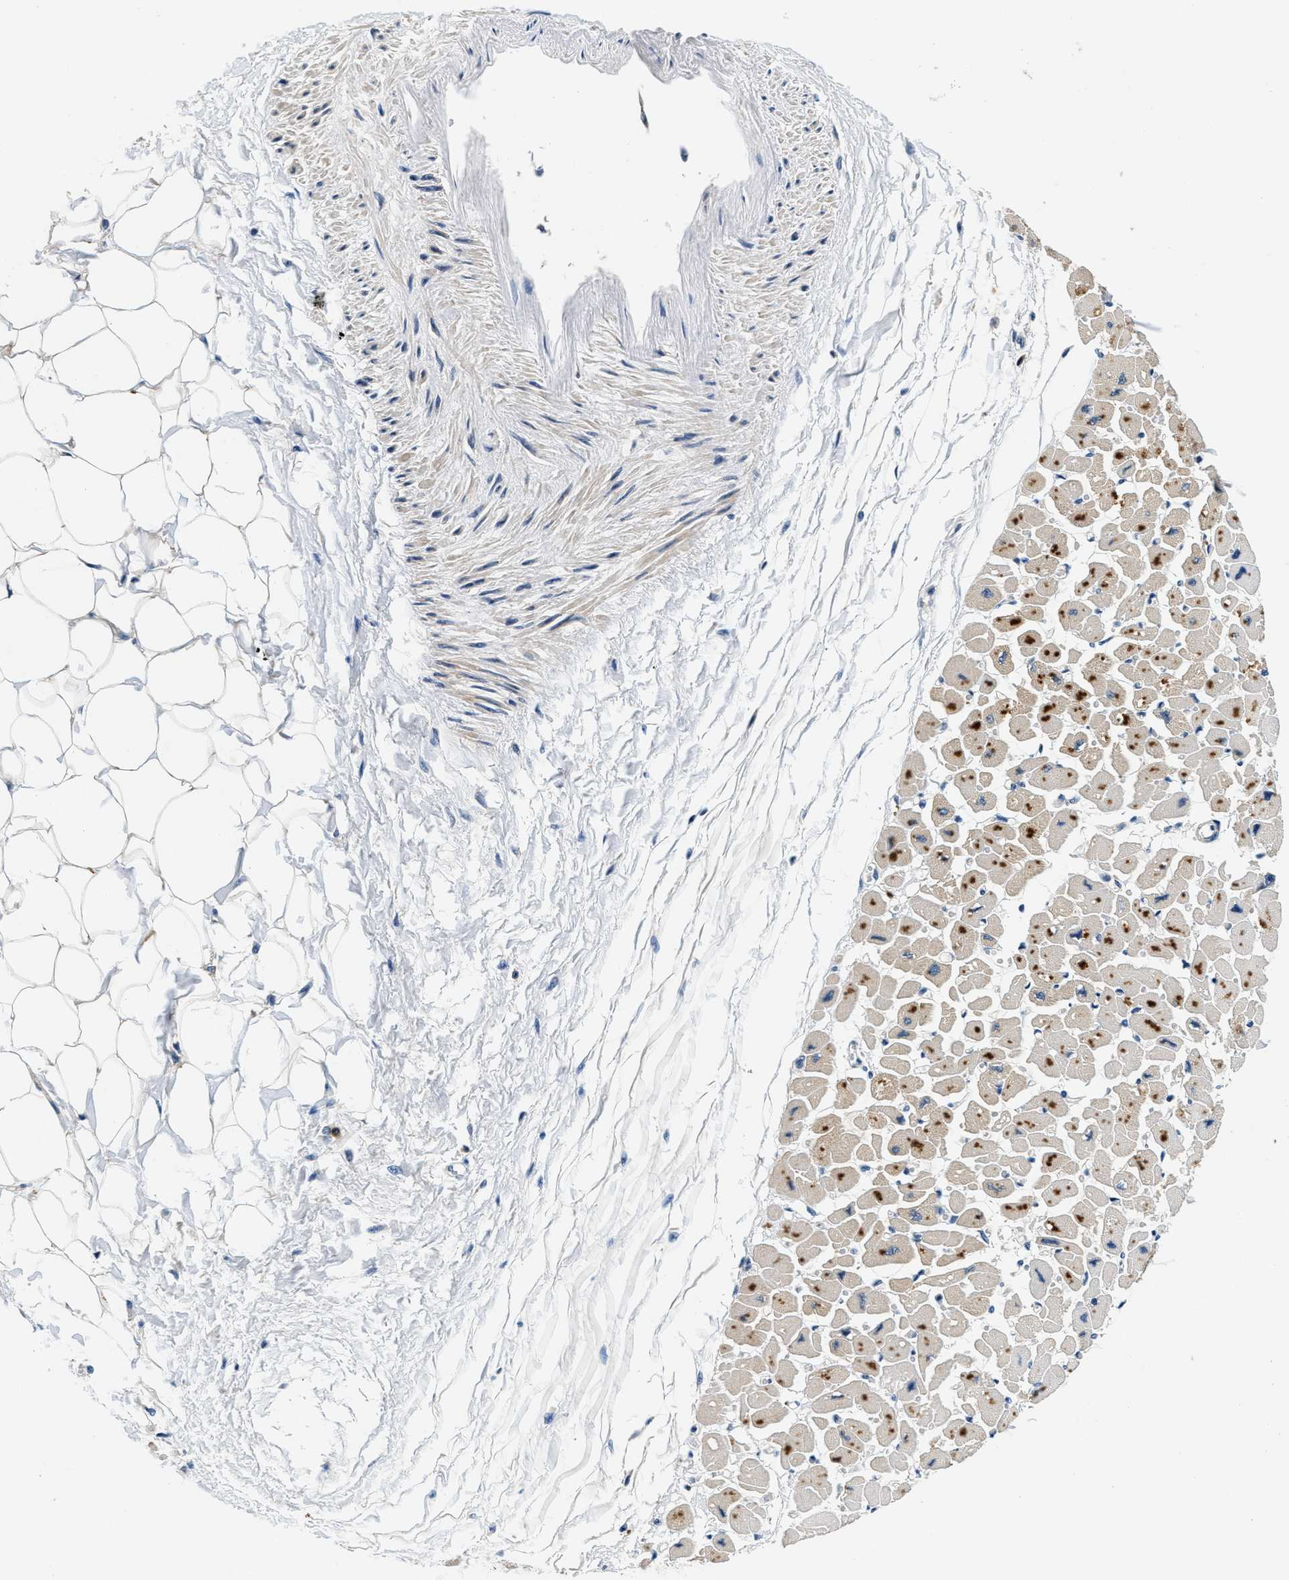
{"staining": {"intensity": "moderate", "quantity": "25%-75%", "location": "cytoplasmic/membranous"}, "tissue": "heart muscle", "cell_type": "Cardiomyocytes", "image_type": "normal", "snomed": [{"axis": "morphology", "description": "Normal tissue, NOS"}, {"axis": "topography", "description": "Heart"}], "caption": "IHC of unremarkable human heart muscle reveals medium levels of moderate cytoplasmic/membranous expression in approximately 25%-75% of cardiomyocytes.", "gene": "ALDH3A2", "patient": {"sex": "female", "age": 54}}